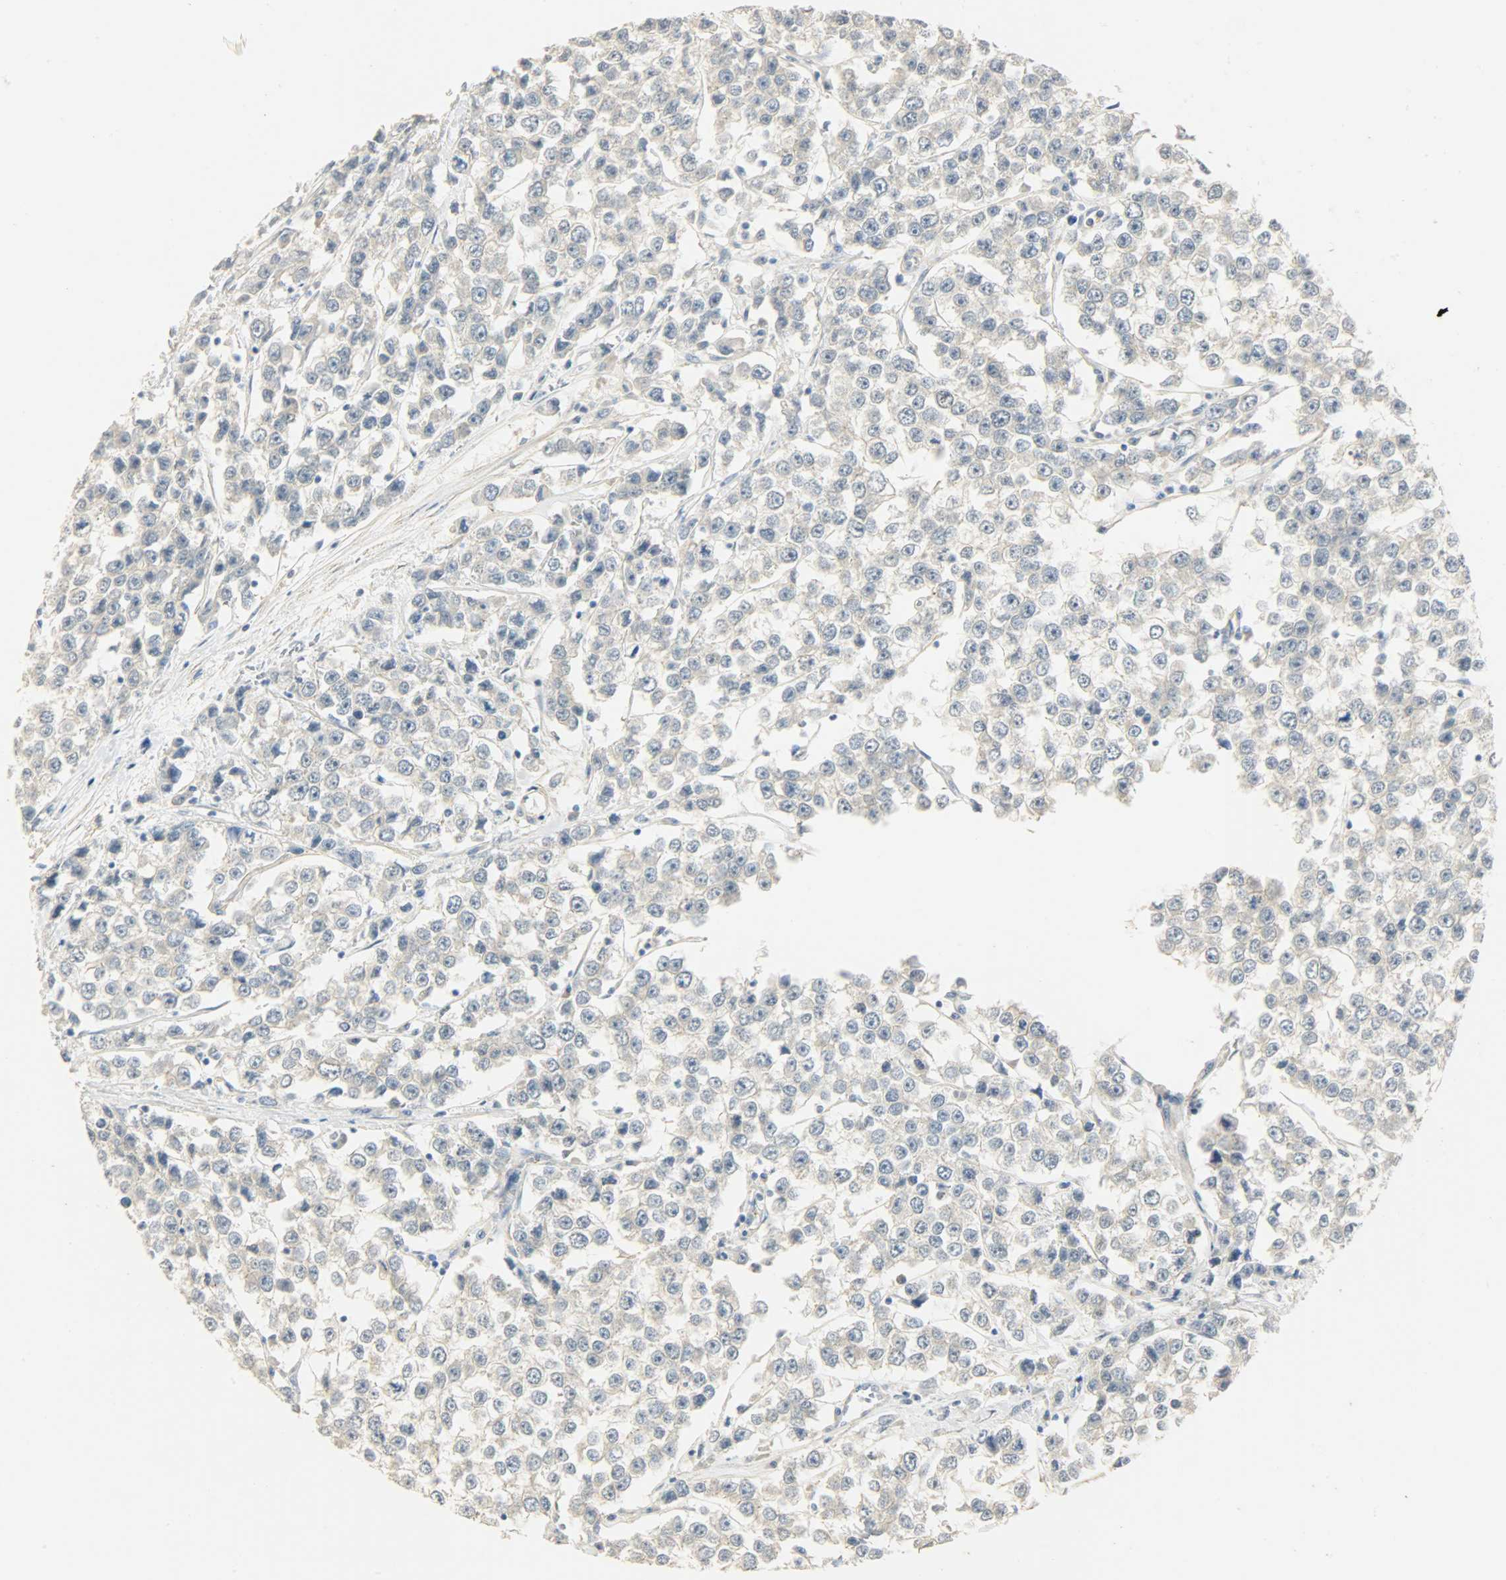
{"staining": {"intensity": "weak", "quantity": "25%-75%", "location": "cytoplasmic/membranous"}, "tissue": "testis cancer", "cell_type": "Tumor cells", "image_type": "cancer", "snomed": [{"axis": "morphology", "description": "Seminoma, NOS"}, {"axis": "morphology", "description": "Carcinoma, Embryonal, NOS"}, {"axis": "topography", "description": "Testis"}], "caption": "A low amount of weak cytoplasmic/membranous positivity is appreciated in approximately 25%-75% of tumor cells in testis seminoma tissue.", "gene": "USP13", "patient": {"sex": "male", "age": 52}}